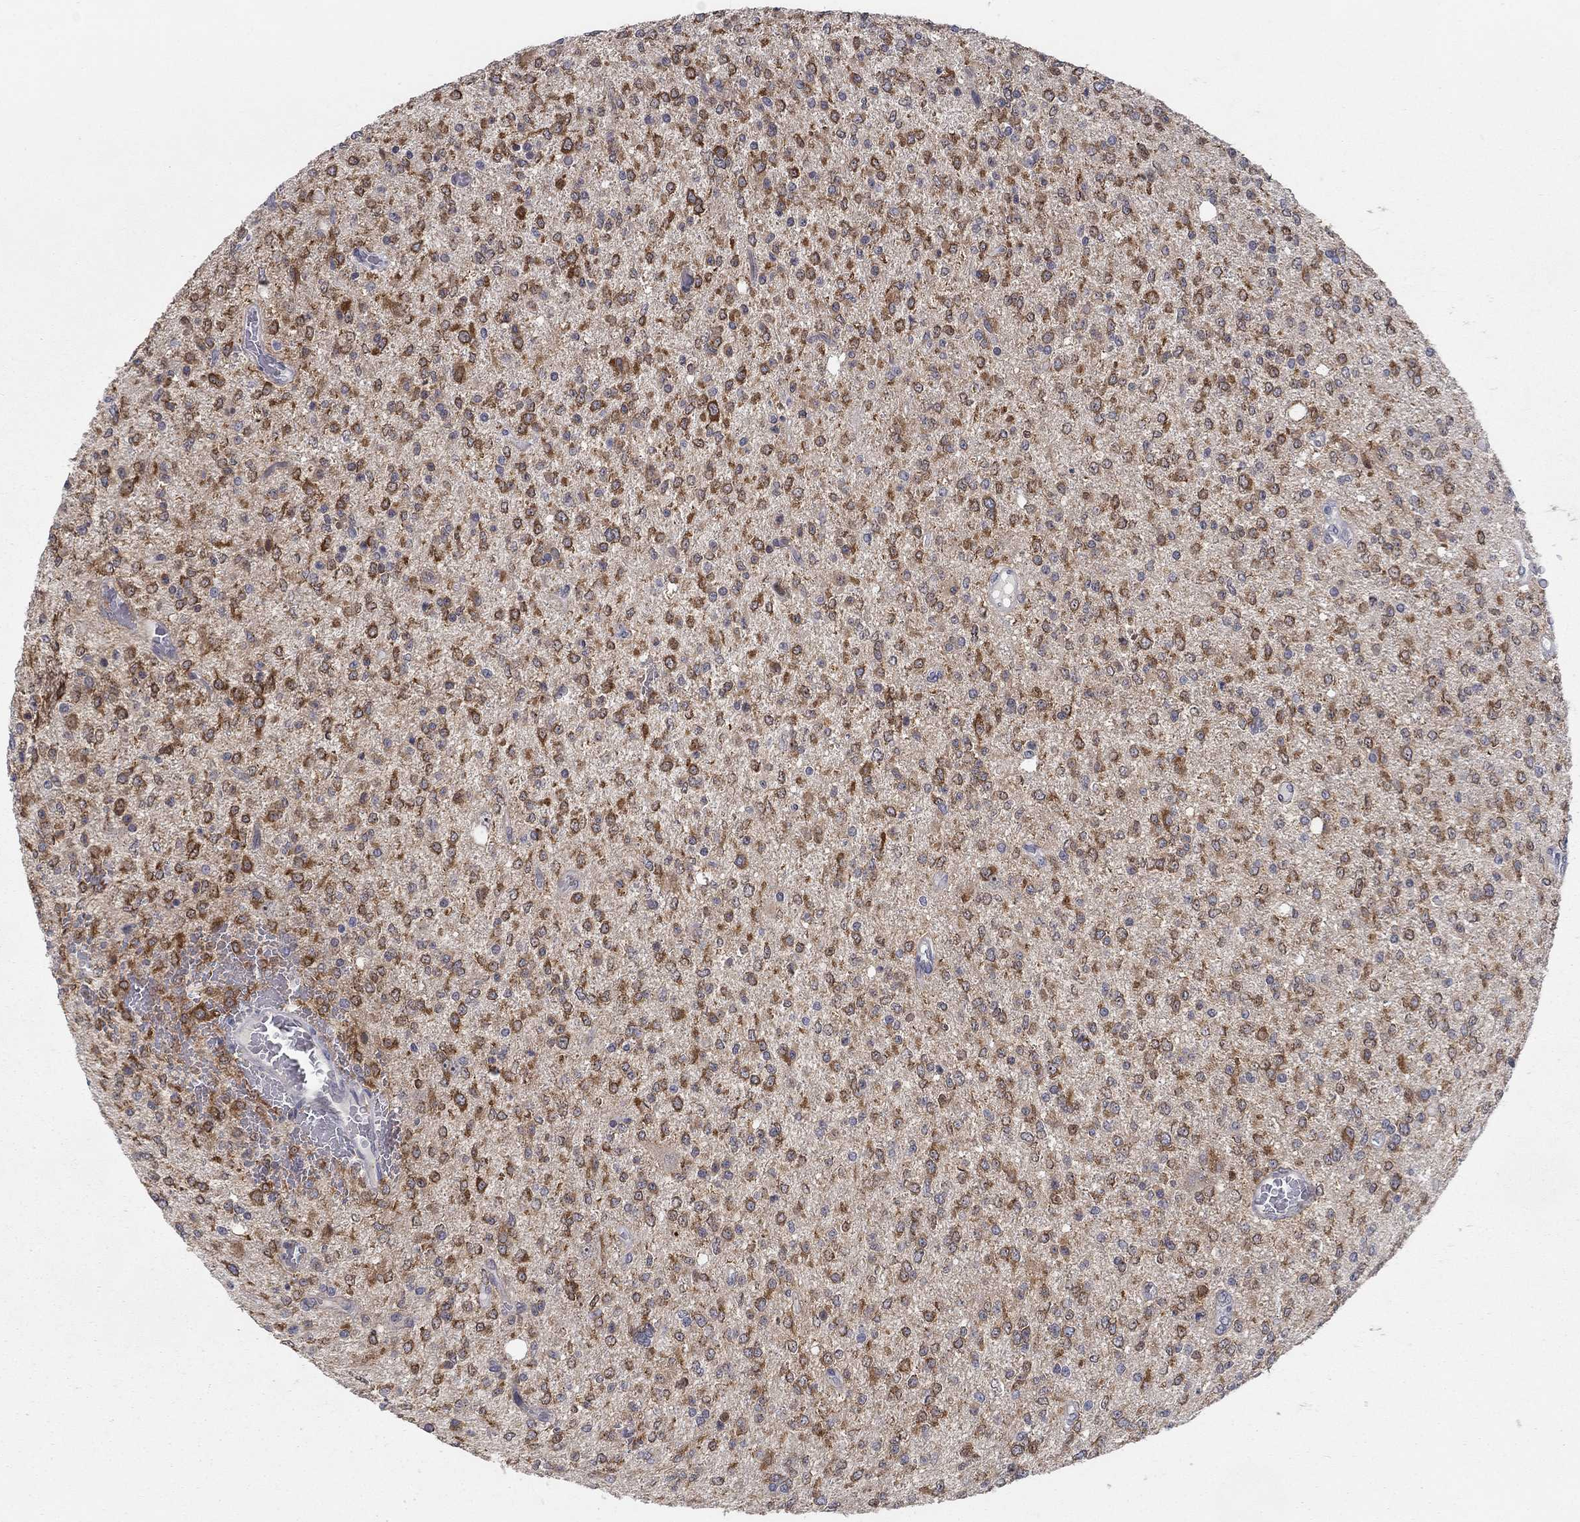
{"staining": {"intensity": "strong", "quantity": "25%-75%", "location": "cytoplasmic/membranous"}, "tissue": "glioma", "cell_type": "Tumor cells", "image_type": "cancer", "snomed": [{"axis": "morphology", "description": "Glioma, malignant, Low grade"}, {"axis": "topography", "description": "Brain"}], "caption": "Protein staining of malignant low-grade glioma tissue reveals strong cytoplasmic/membranous expression in approximately 25%-75% of tumor cells.", "gene": "MTSS2", "patient": {"sex": "male", "age": 67}}